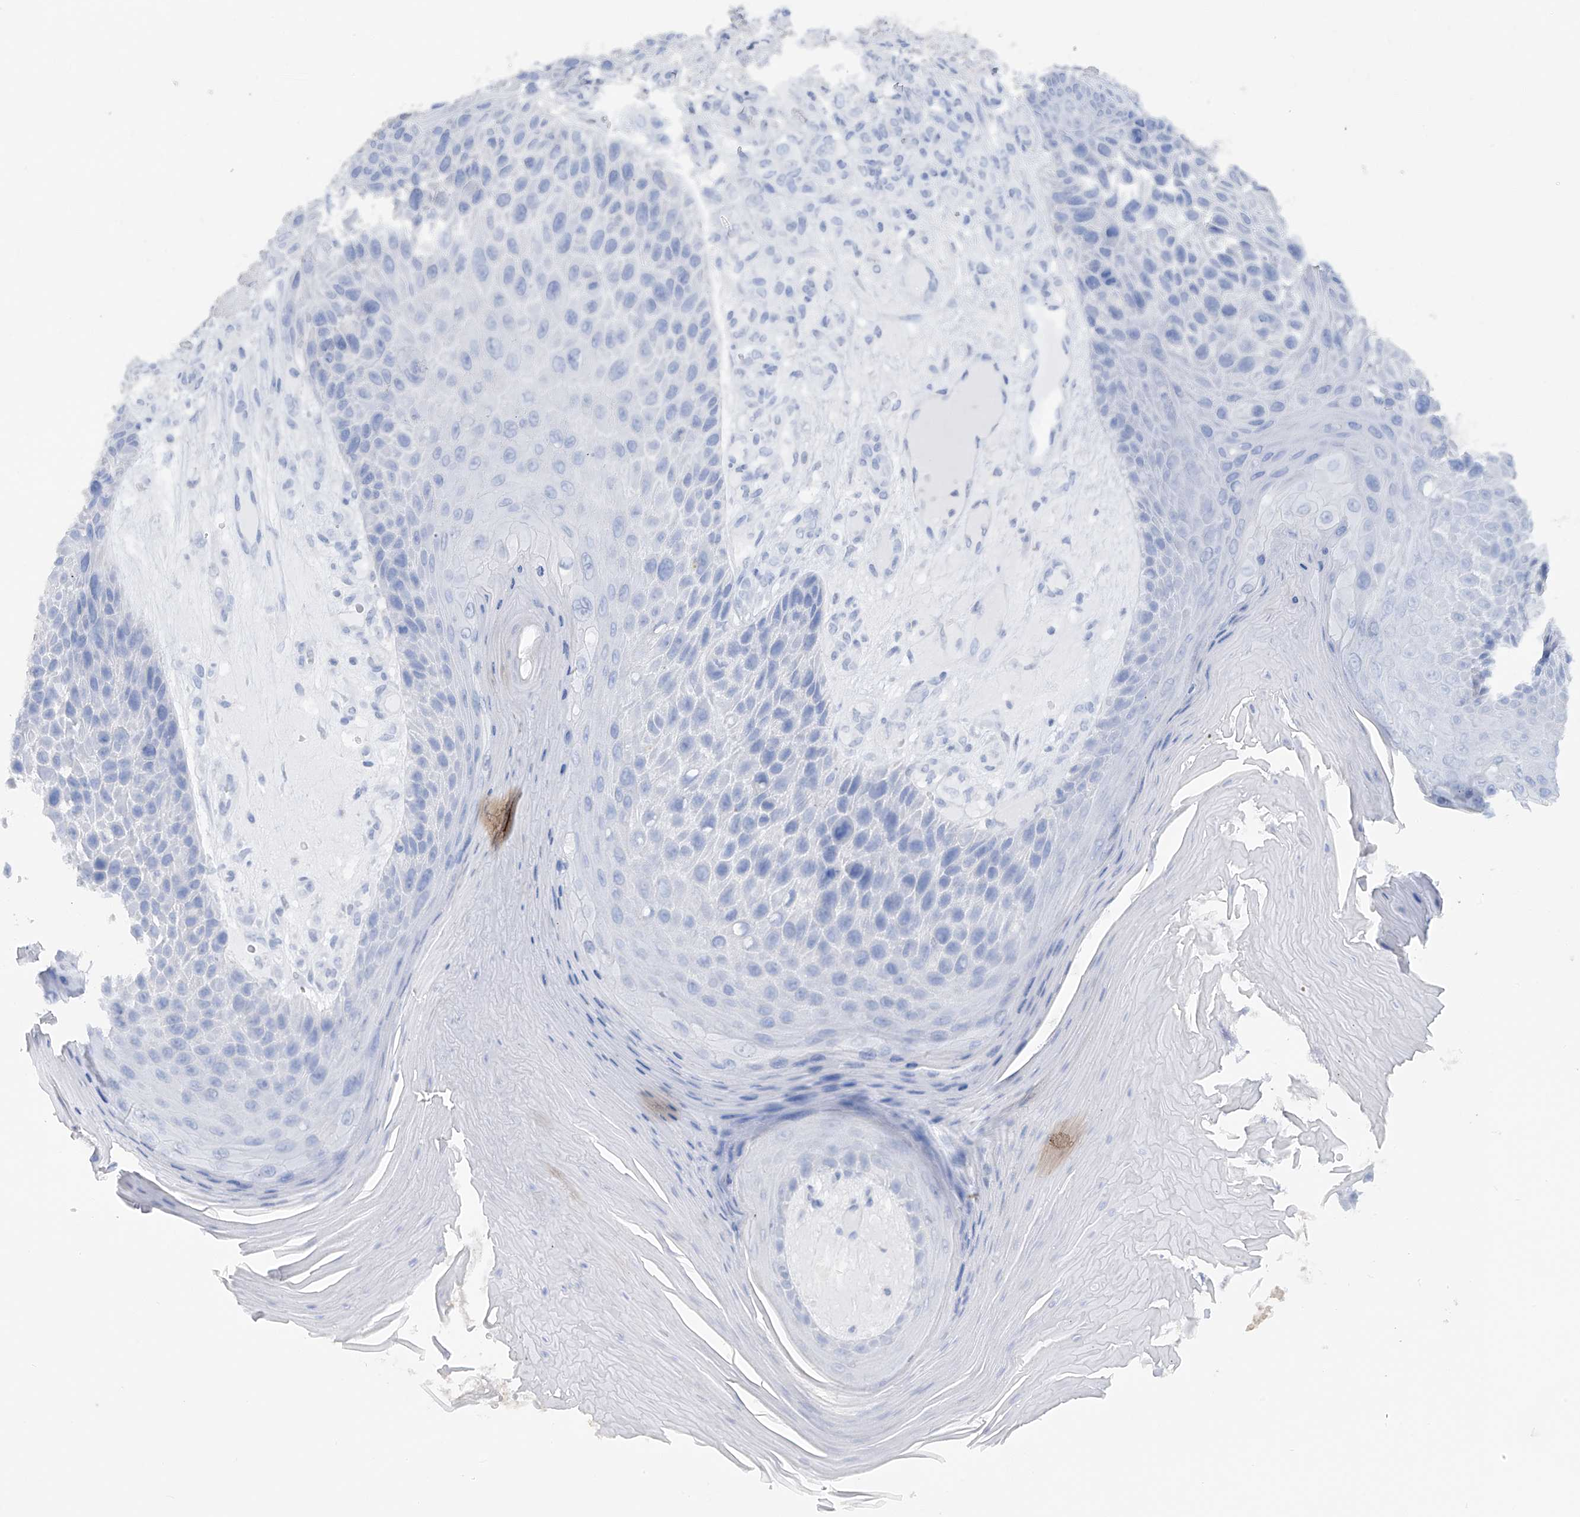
{"staining": {"intensity": "negative", "quantity": "none", "location": "none"}, "tissue": "skin cancer", "cell_type": "Tumor cells", "image_type": "cancer", "snomed": [{"axis": "morphology", "description": "Squamous cell carcinoma, NOS"}, {"axis": "topography", "description": "Skin"}], "caption": "IHC of human skin cancer (squamous cell carcinoma) reveals no positivity in tumor cells.", "gene": "HAS3", "patient": {"sex": "female", "age": 88}}